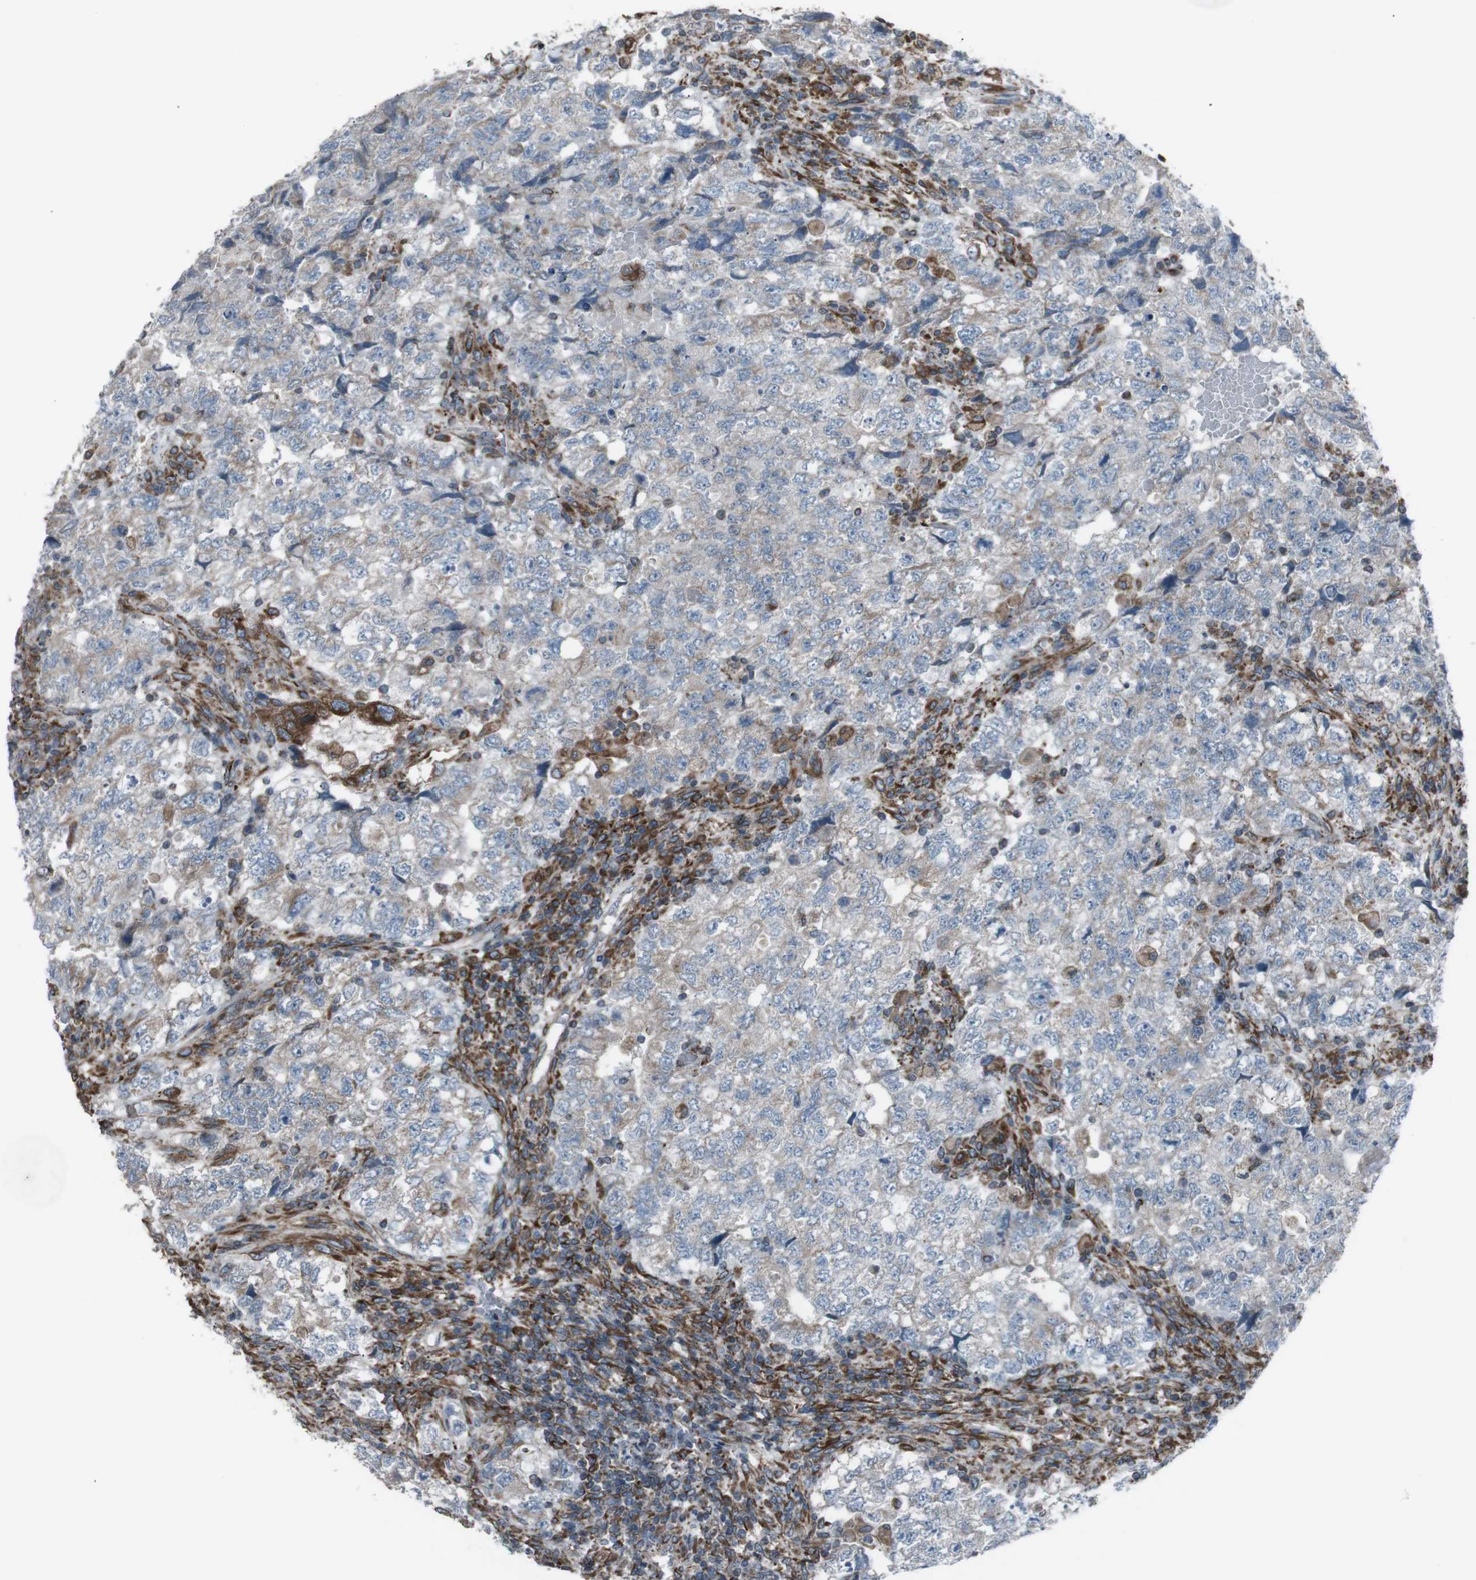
{"staining": {"intensity": "weak", "quantity": "<25%", "location": "cytoplasmic/membranous"}, "tissue": "testis cancer", "cell_type": "Tumor cells", "image_type": "cancer", "snomed": [{"axis": "morphology", "description": "Carcinoma, Embryonal, NOS"}, {"axis": "topography", "description": "Testis"}], "caption": "A high-resolution micrograph shows immunohistochemistry staining of testis embryonal carcinoma, which reveals no significant positivity in tumor cells. Brightfield microscopy of immunohistochemistry stained with DAB (brown) and hematoxylin (blue), captured at high magnification.", "gene": "LNPK", "patient": {"sex": "male", "age": 36}}